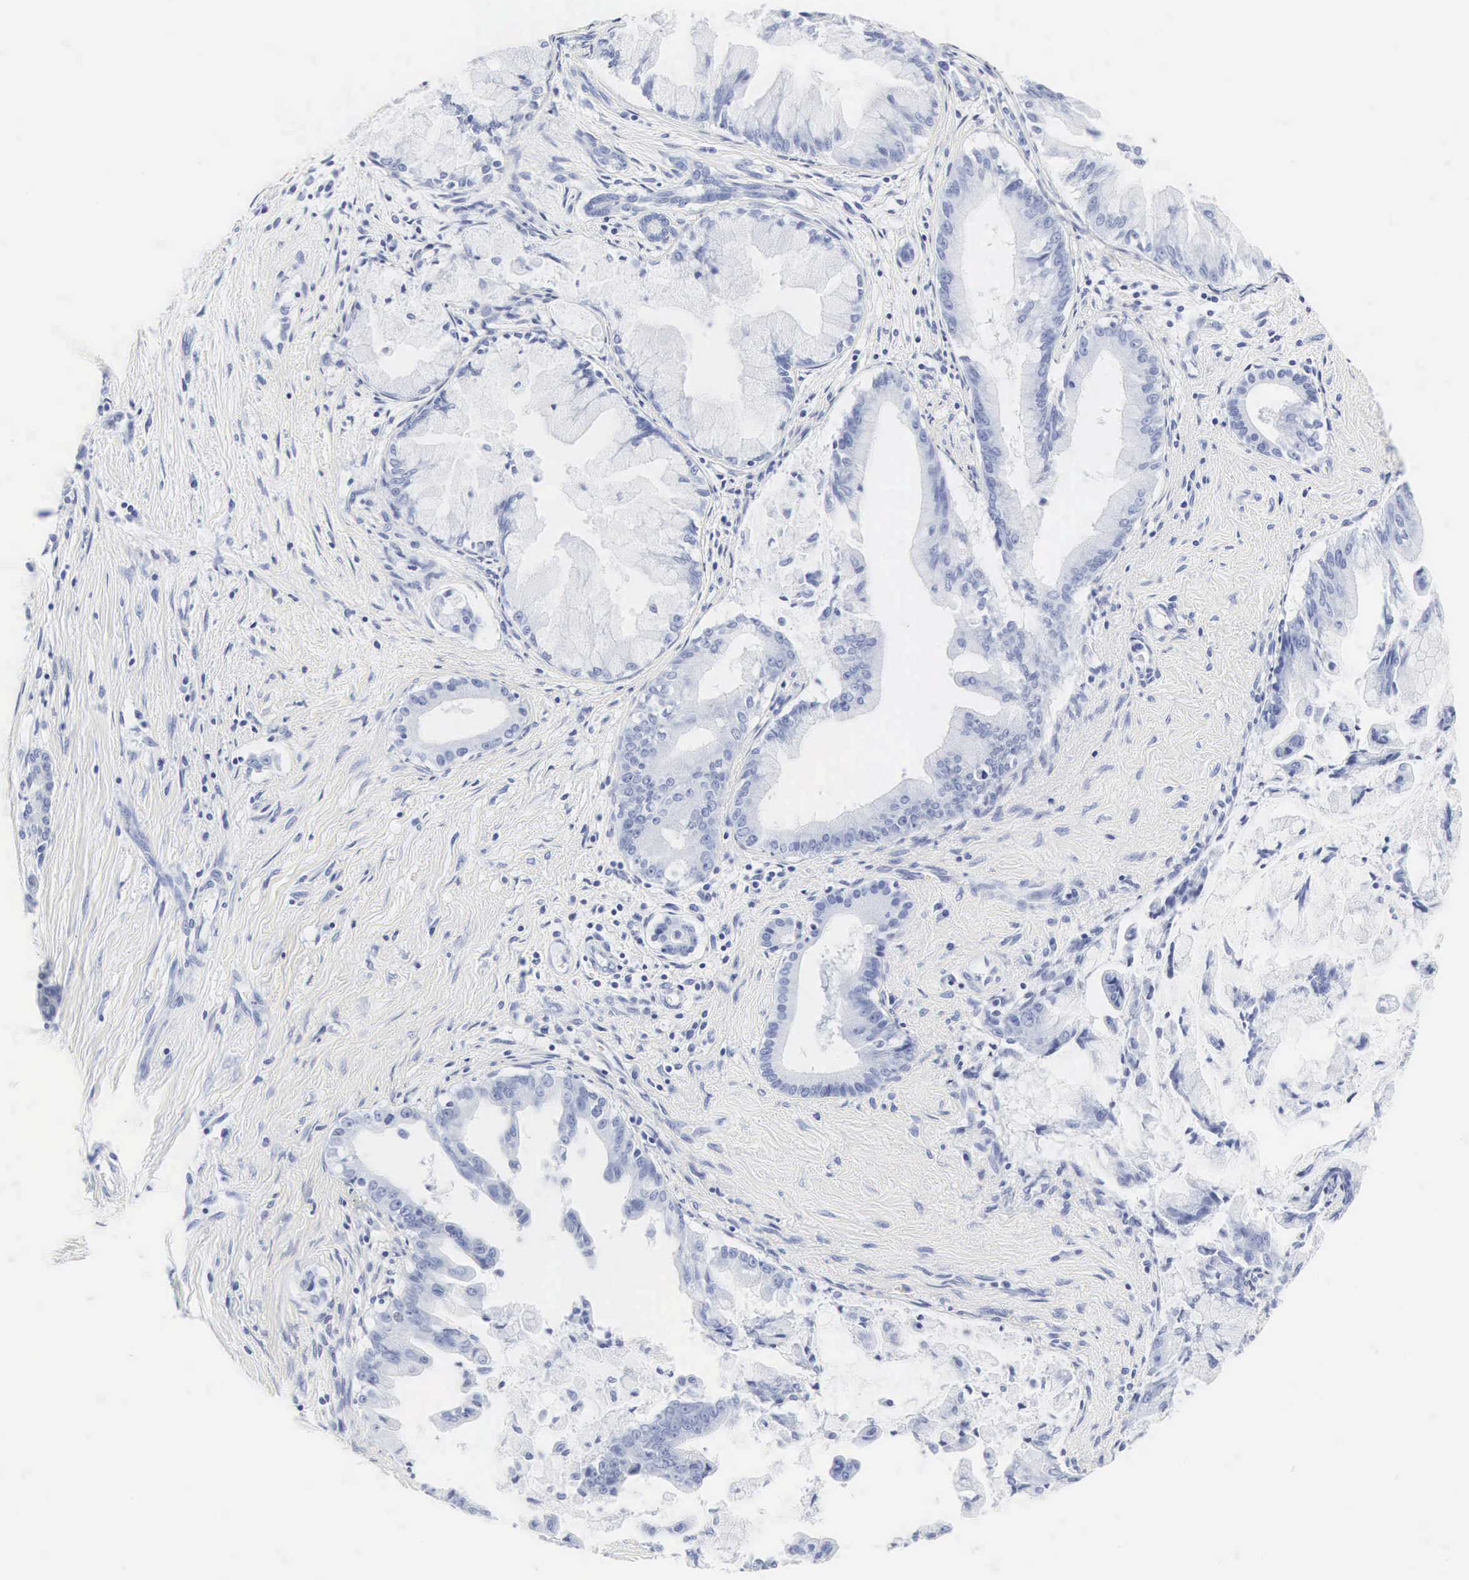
{"staining": {"intensity": "negative", "quantity": "none", "location": "none"}, "tissue": "pancreatic cancer", "cell_type": "Tumor cells", "image_type": "cancer", "snomed": [{"axis": "morphology", "description": "Adenocarcinoma, NOS"}, {"axis": "topography", "description": "Pancreas"}], "caption": "High power microscopy histopathology image of an immunohistochemistry (IHC) photomicrograph of adenocarcinoma (pancreatic), revealing no significant expression in tumor cells.", "gene": "INS", "patient": {"sex": "male", "age": 59}}